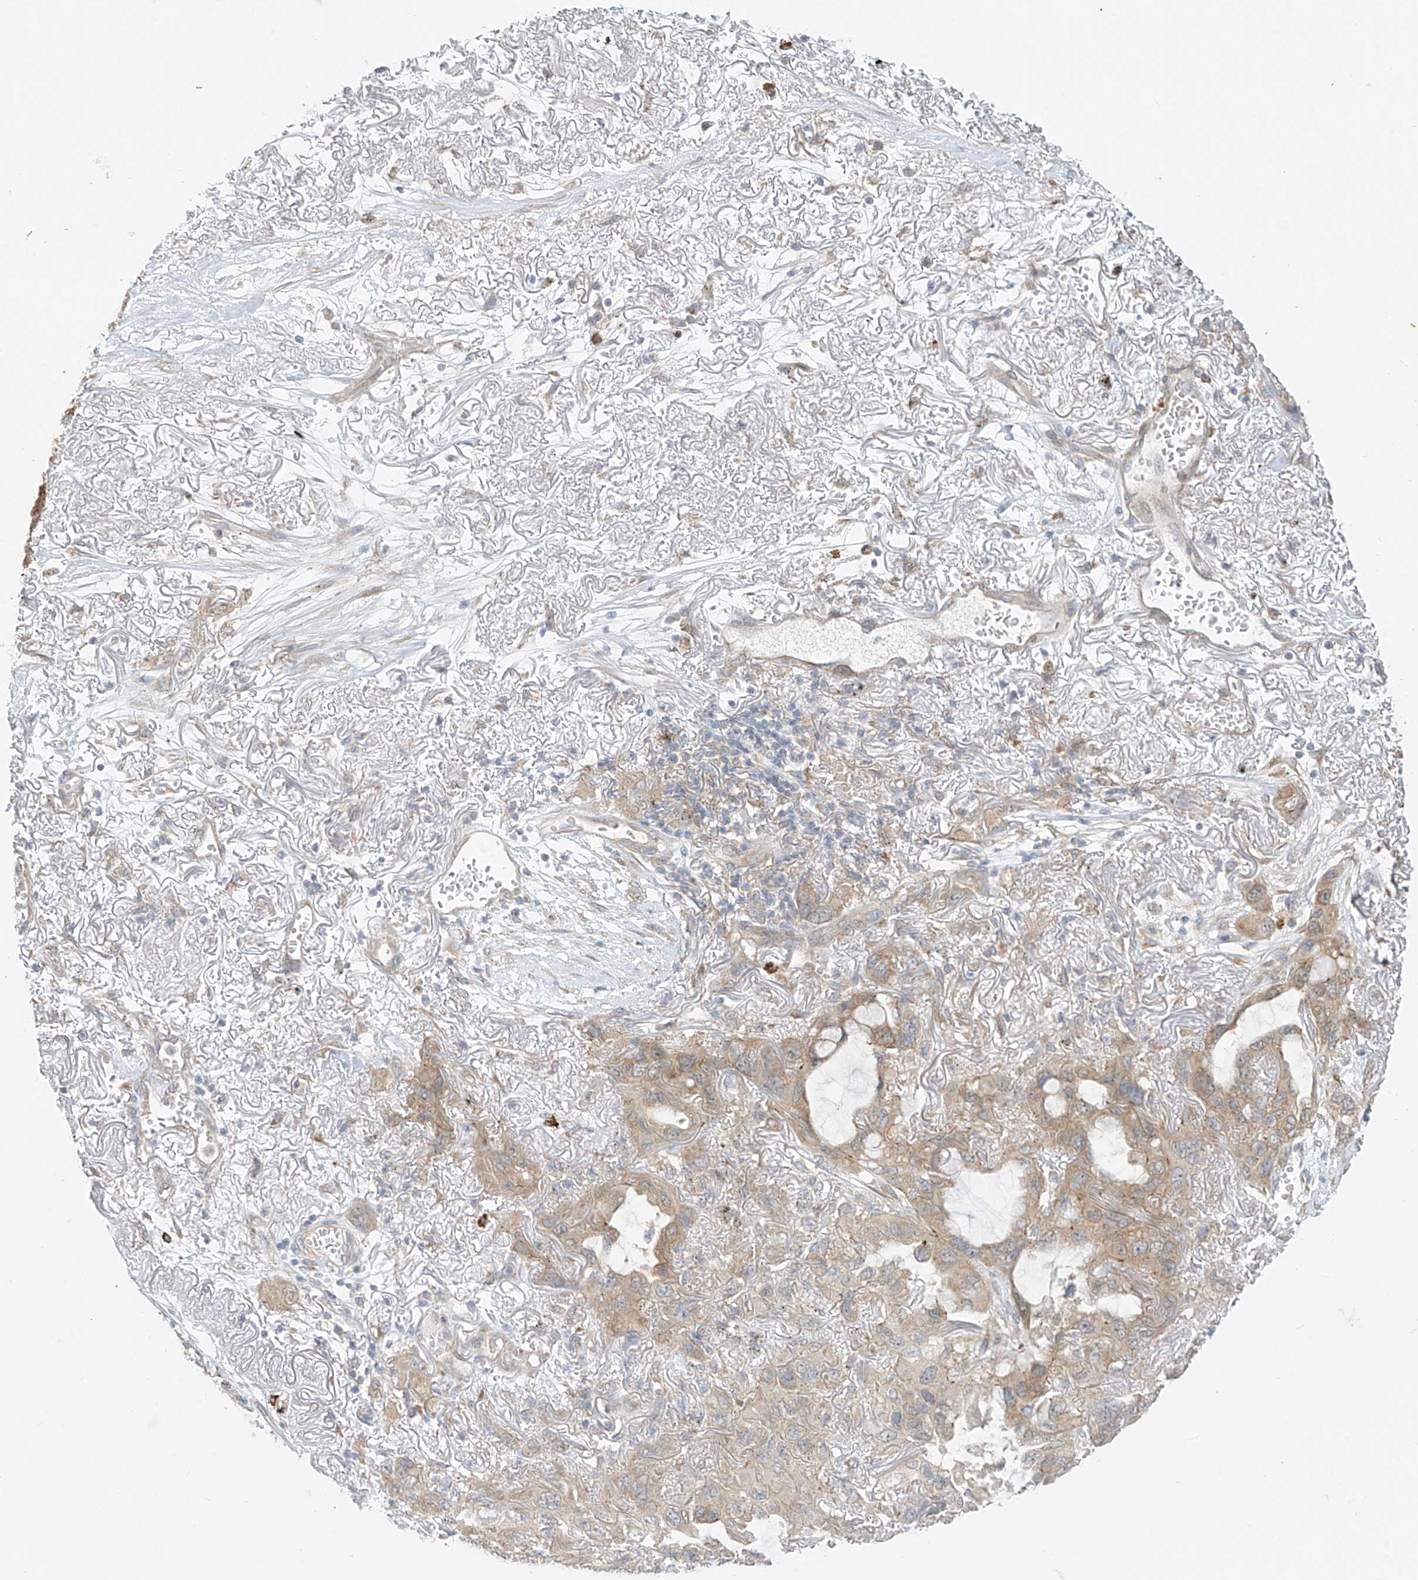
{"staining": {"intensity": "weak", "quantity": "25%-75%", "location": "cytoplasmic/membranous"}, "tissue": "lung cancer", "cell_type": "Tumor cells", "image_type": "cancer", "snomed": [{"axis": "morphology", "description": "Squamous cell carcinoma, NOS"}, {"axis": "topography", "description": "Lung"}], "caption": "Lung cancer (squamous cell carcinoma) stained for a protein (brown) exhibits weak cytoplasmic/membranous positive expression in about 25%-75% of tumor cells.", "gene": "MTUS2", "patient": {"sex": "female", "age": 73}}